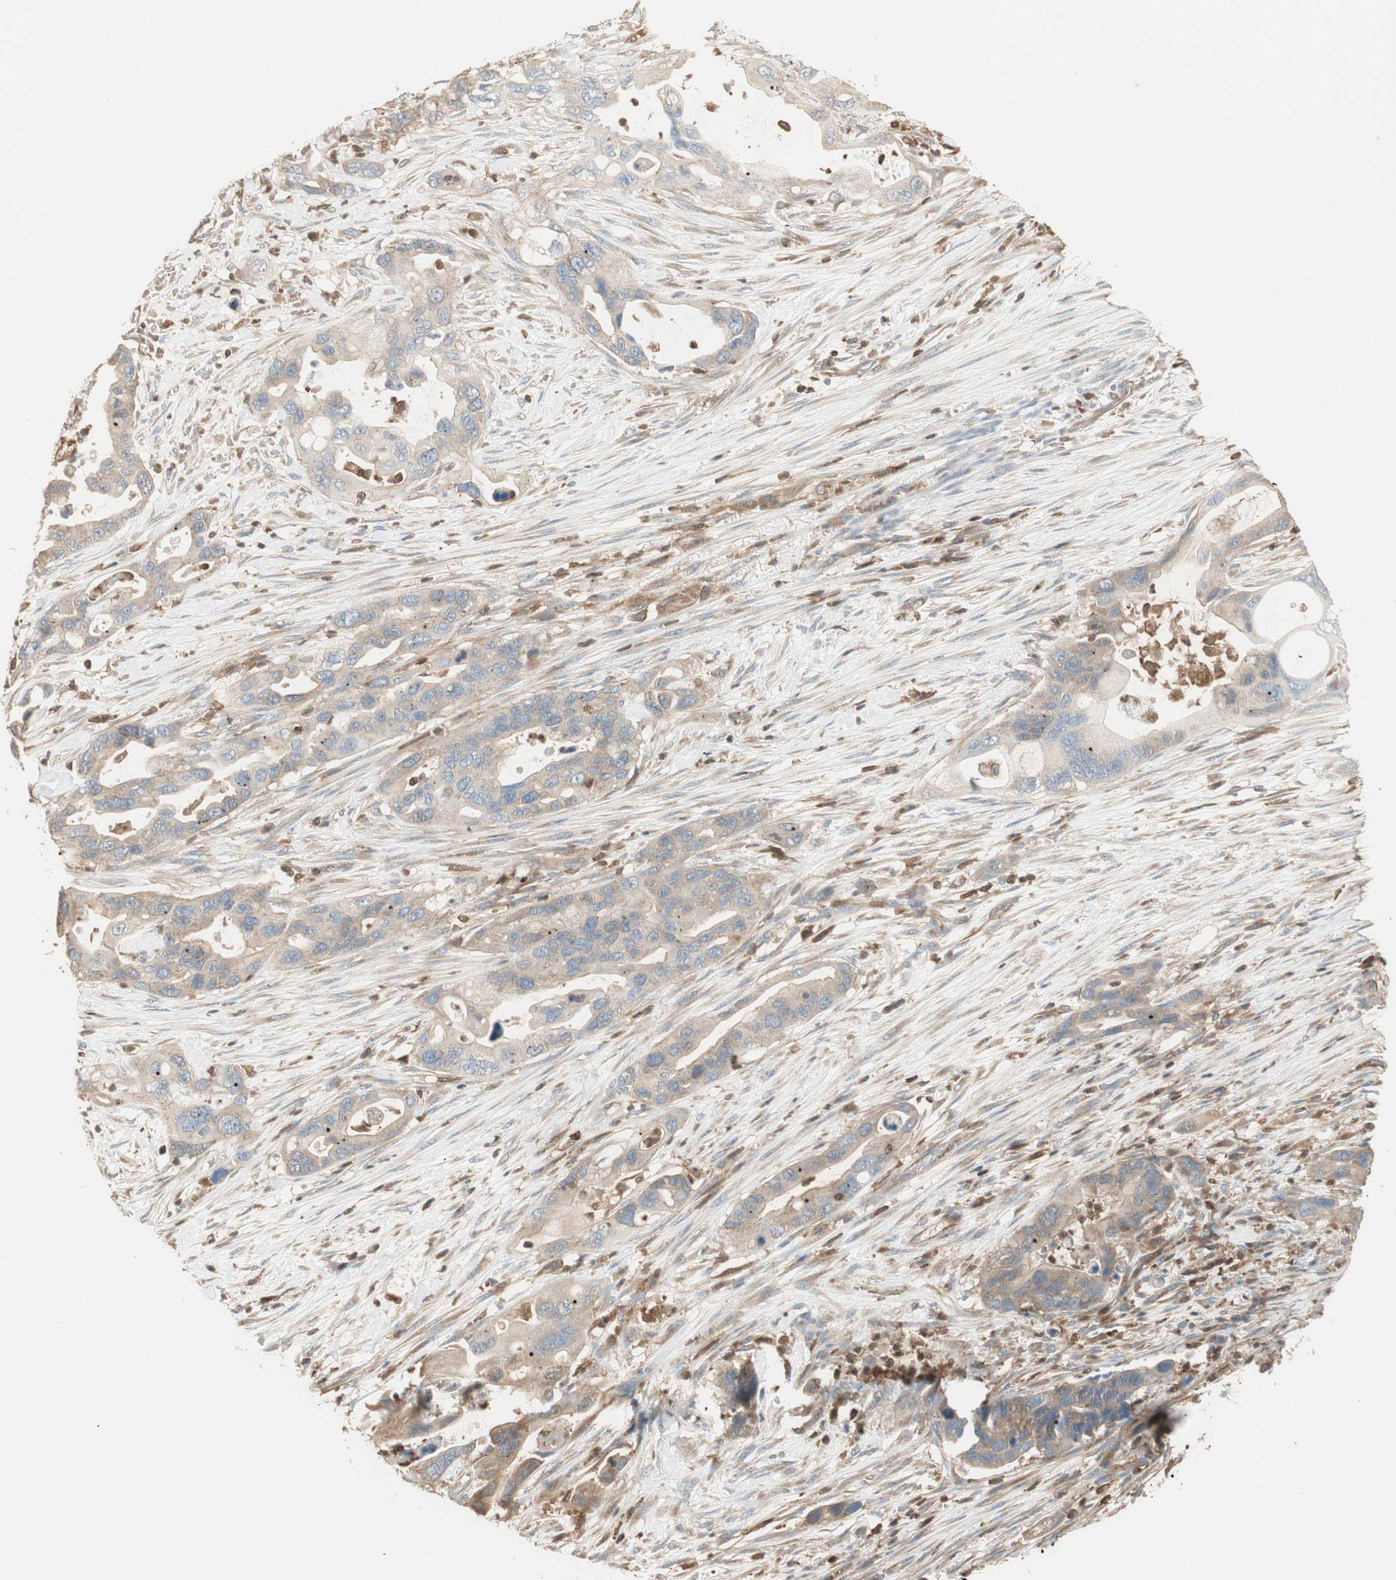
{"staining": {"intensity": "weak", "quantity": ">75%", "location": "cytoplasmic/membranous"}, "tissue": "pancreatic cancer", "cell_type": "Tumor cells", "image_type": "cancer", "snomed": [{"axis": "morphology", "description": "Adenocarcinoma, NOS"}, {"axis": "topography", "description": "Pancreas"}], "caption": "Brown immunohistochemical staining in human pancreatic cancer (adenocarcinoma) exhibits weak cytoplasmic/membranous staining in about >75% of tumor cells.", "gene": "CRLF3", "patient": {"sex": "female", "age": 71}}